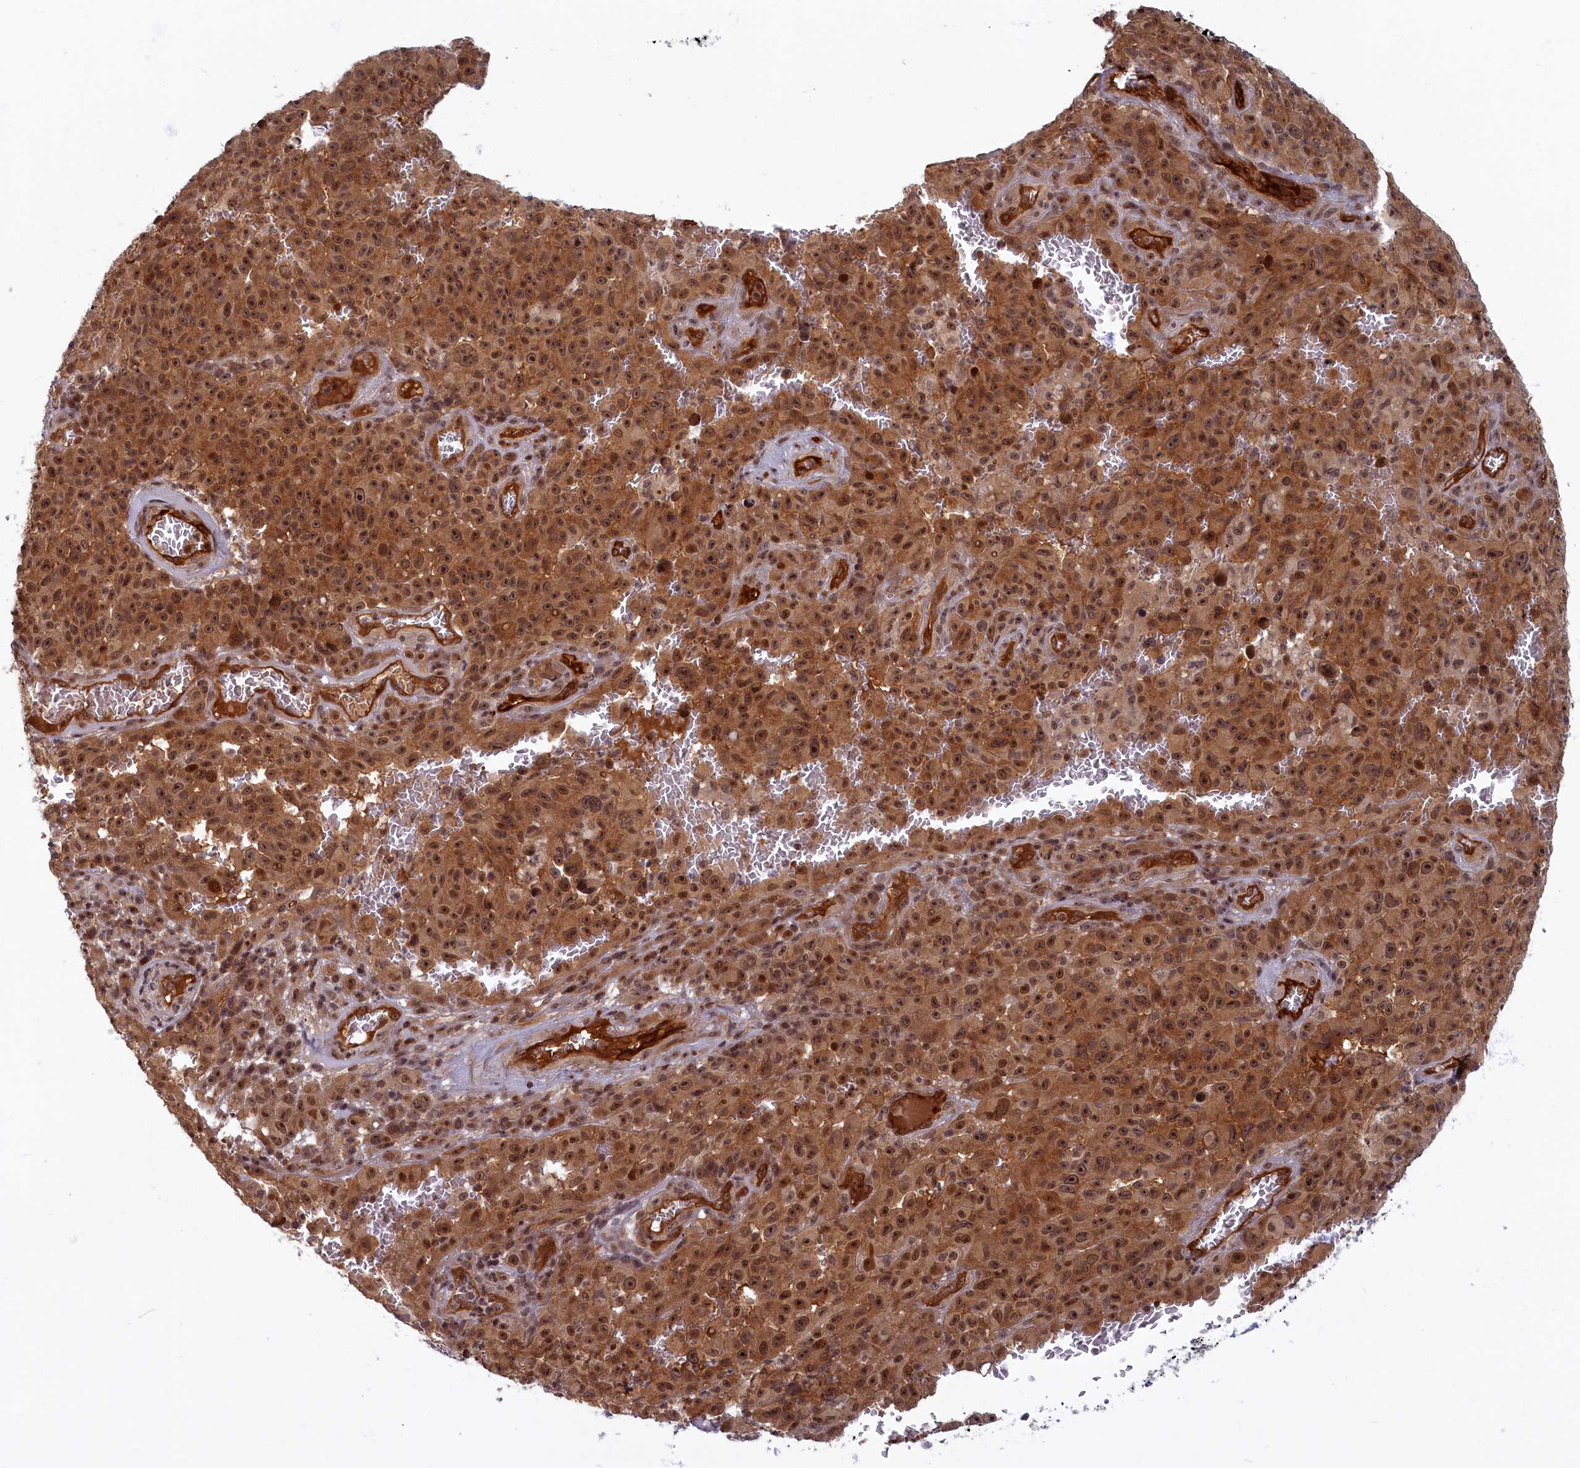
{"staining": {"intensity": "moderate", "quantity": ">75%", "location": "cytoplasmic/membranous,nuclear"}, "tissue": "melanoma", "cell_type": "Tumor cells", "image_type": "cancer", "snomed": [{"axis": "morphology", "description": "Malignant melanoma, NOS"}, {"axis": "topography", "description": "Skin"}], "caption": "Human malignant melanoma stained for a protein (brown) shows moderate cytoplasmic/membranous and nuclear positive positivity in about >75% of tumor cells.", "gene": "SNRK", "patient": {"sex": "female", "age": 82}}